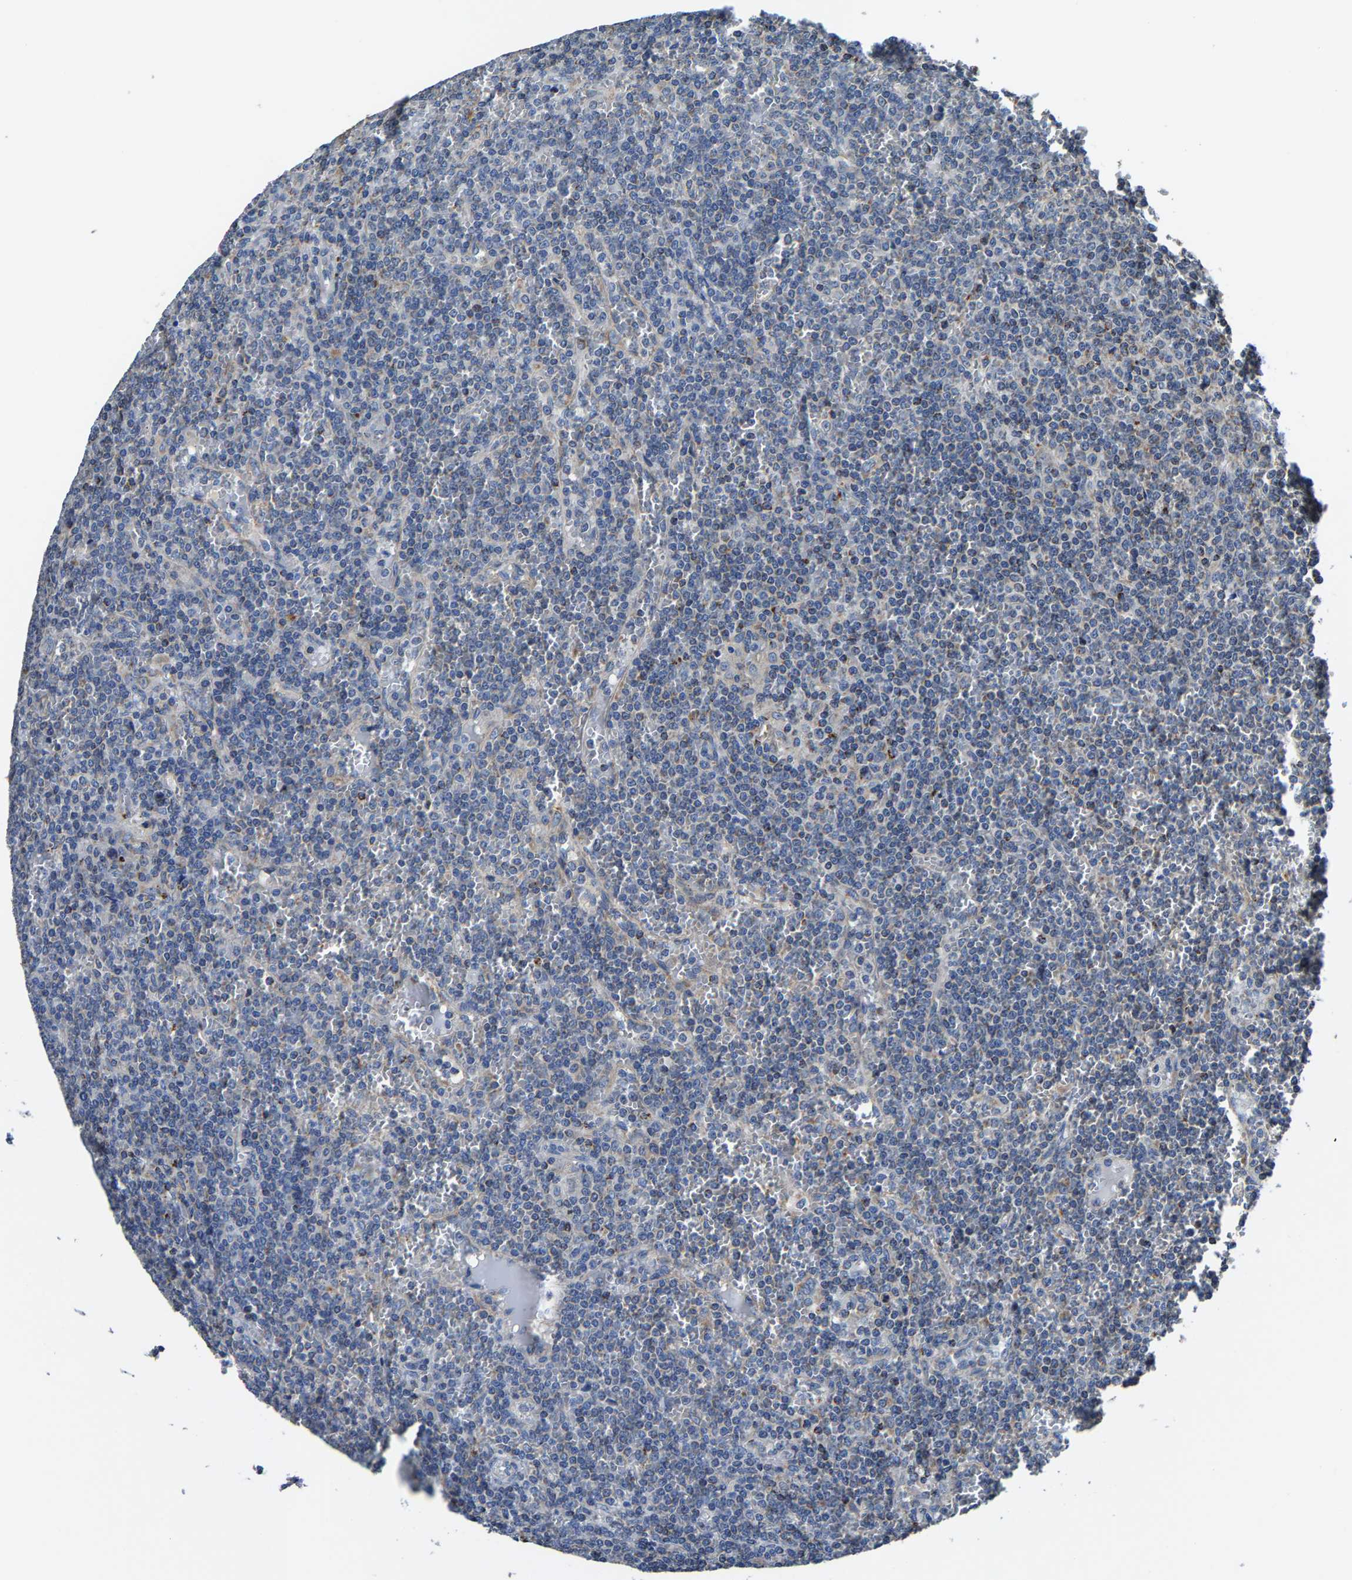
{"staining": {"intensity": "weak", "quantity": "<25%", "location": "cytoplasmic/membranous"}, "tissue": "lymphoma", "cell_type": "Tumor cells", "image_type": "cancer", "snomed": [{"axis": "morphology", "description": "Malignant lymphoma, non-Hodgkin's type, Low grade"}, {"axis": "topography", "description": "Spleen"}], "caption": "High magnification brightfield microscopy of lymphoma stained with DAB (brown) and counterstained with hematoxylin (blue): tumor cells show no significant expression. (Stains: DAB immunohistochemistry with hematoxylin counter stain, Microscopy: brightfield microscopy at high magnification).", "gene": "AGK", "patient": {"sex": "female", "age": 19}}